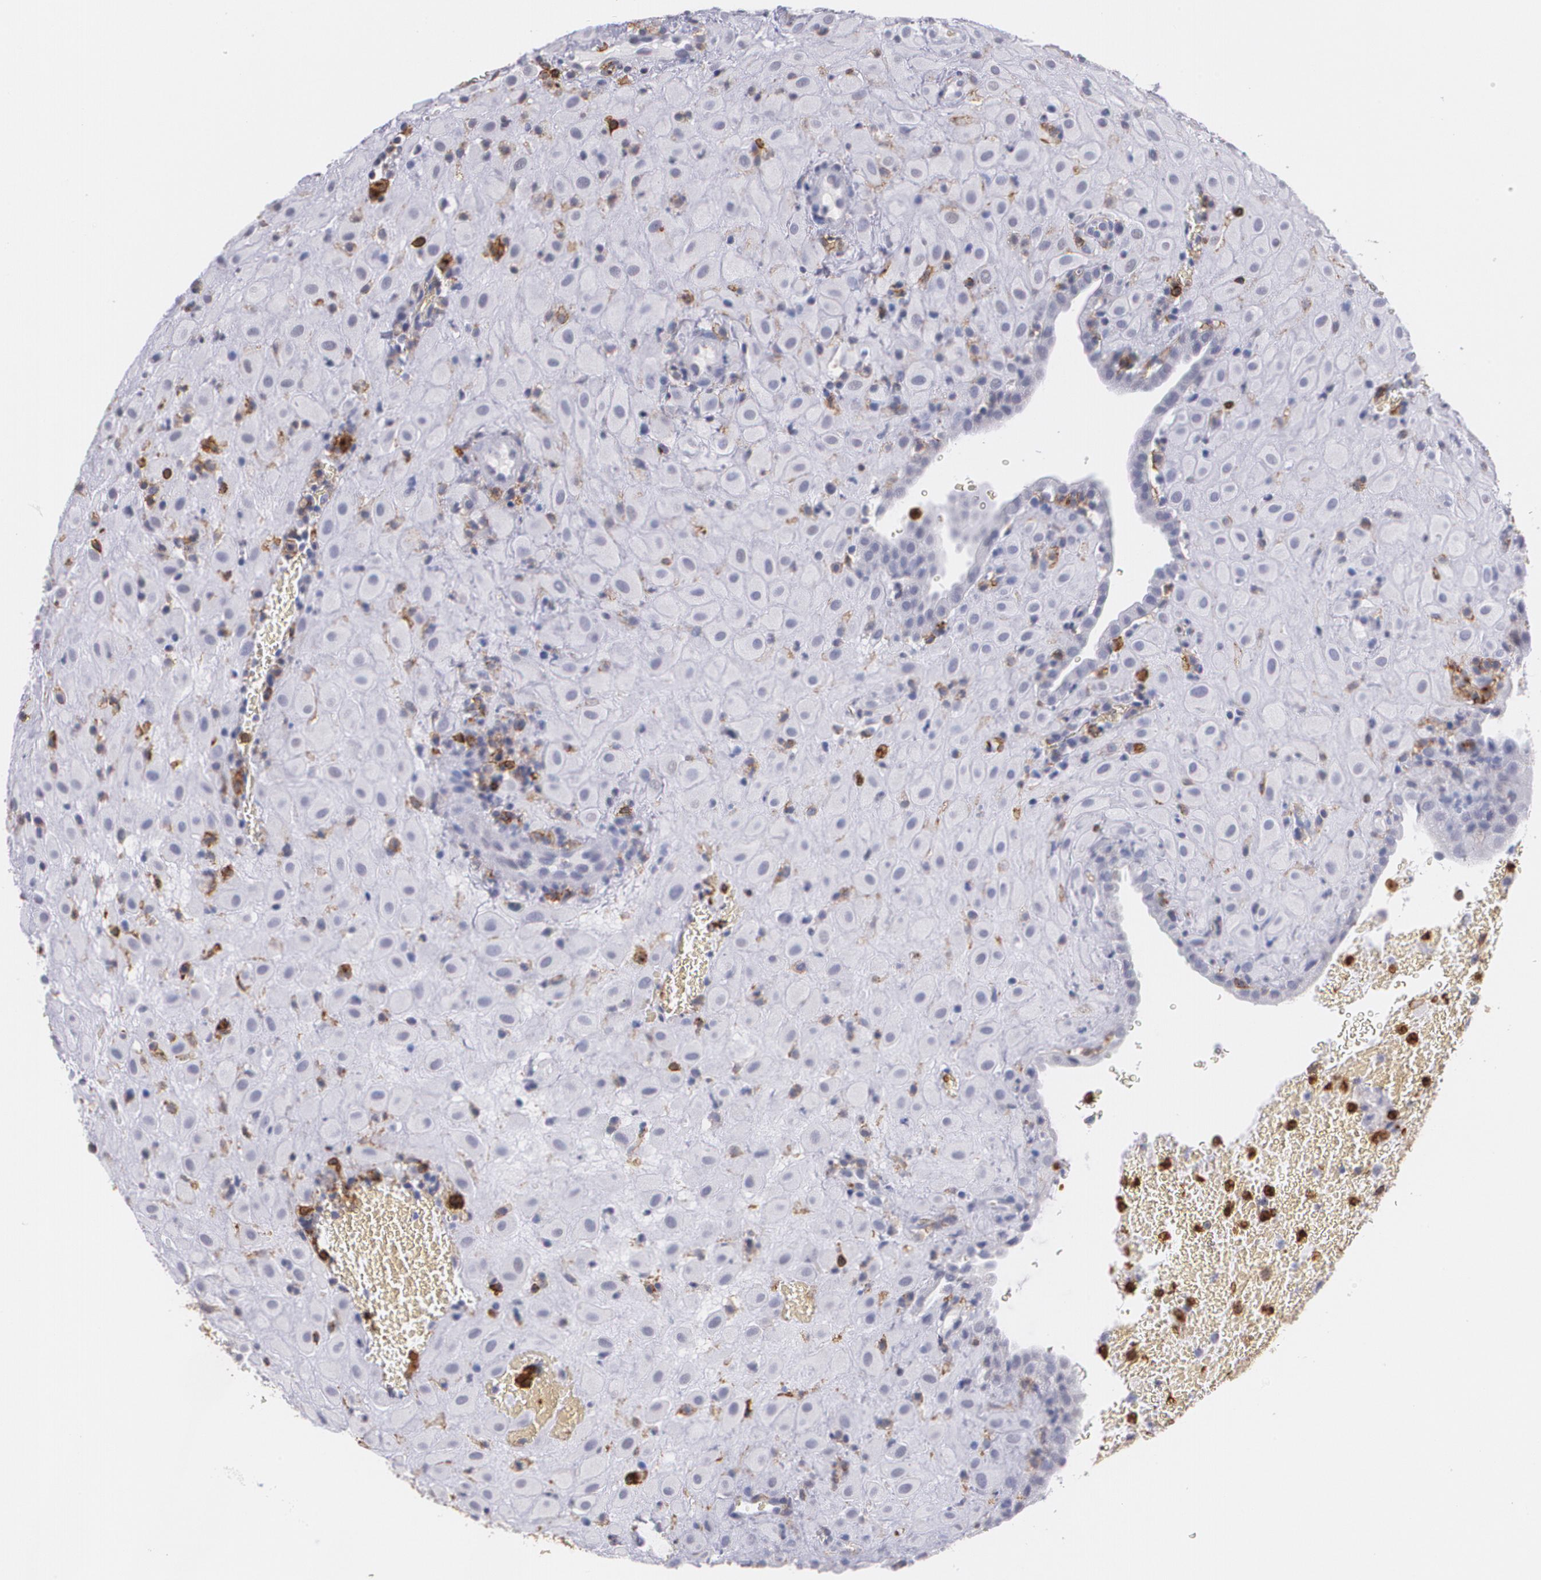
{"staining": {"intensity": "negative", "quantity": "none", "location": "none"}, "tissue": "placenta", "cell_type": "Decidual cells", "image_type": "normal", "snomed": [{"axis": "morphology", "description": "Normal tissue, NOS"}, {"axis": "topography", "description": "Placenta"}], "caption": "IHC photomicrograph of unremarkable placenta: placenta stained with DAB demonstrates no significant protein staining in decidual cells.", "gene": "PTPRC", "patient": {"sex": "female", "age": 19}}